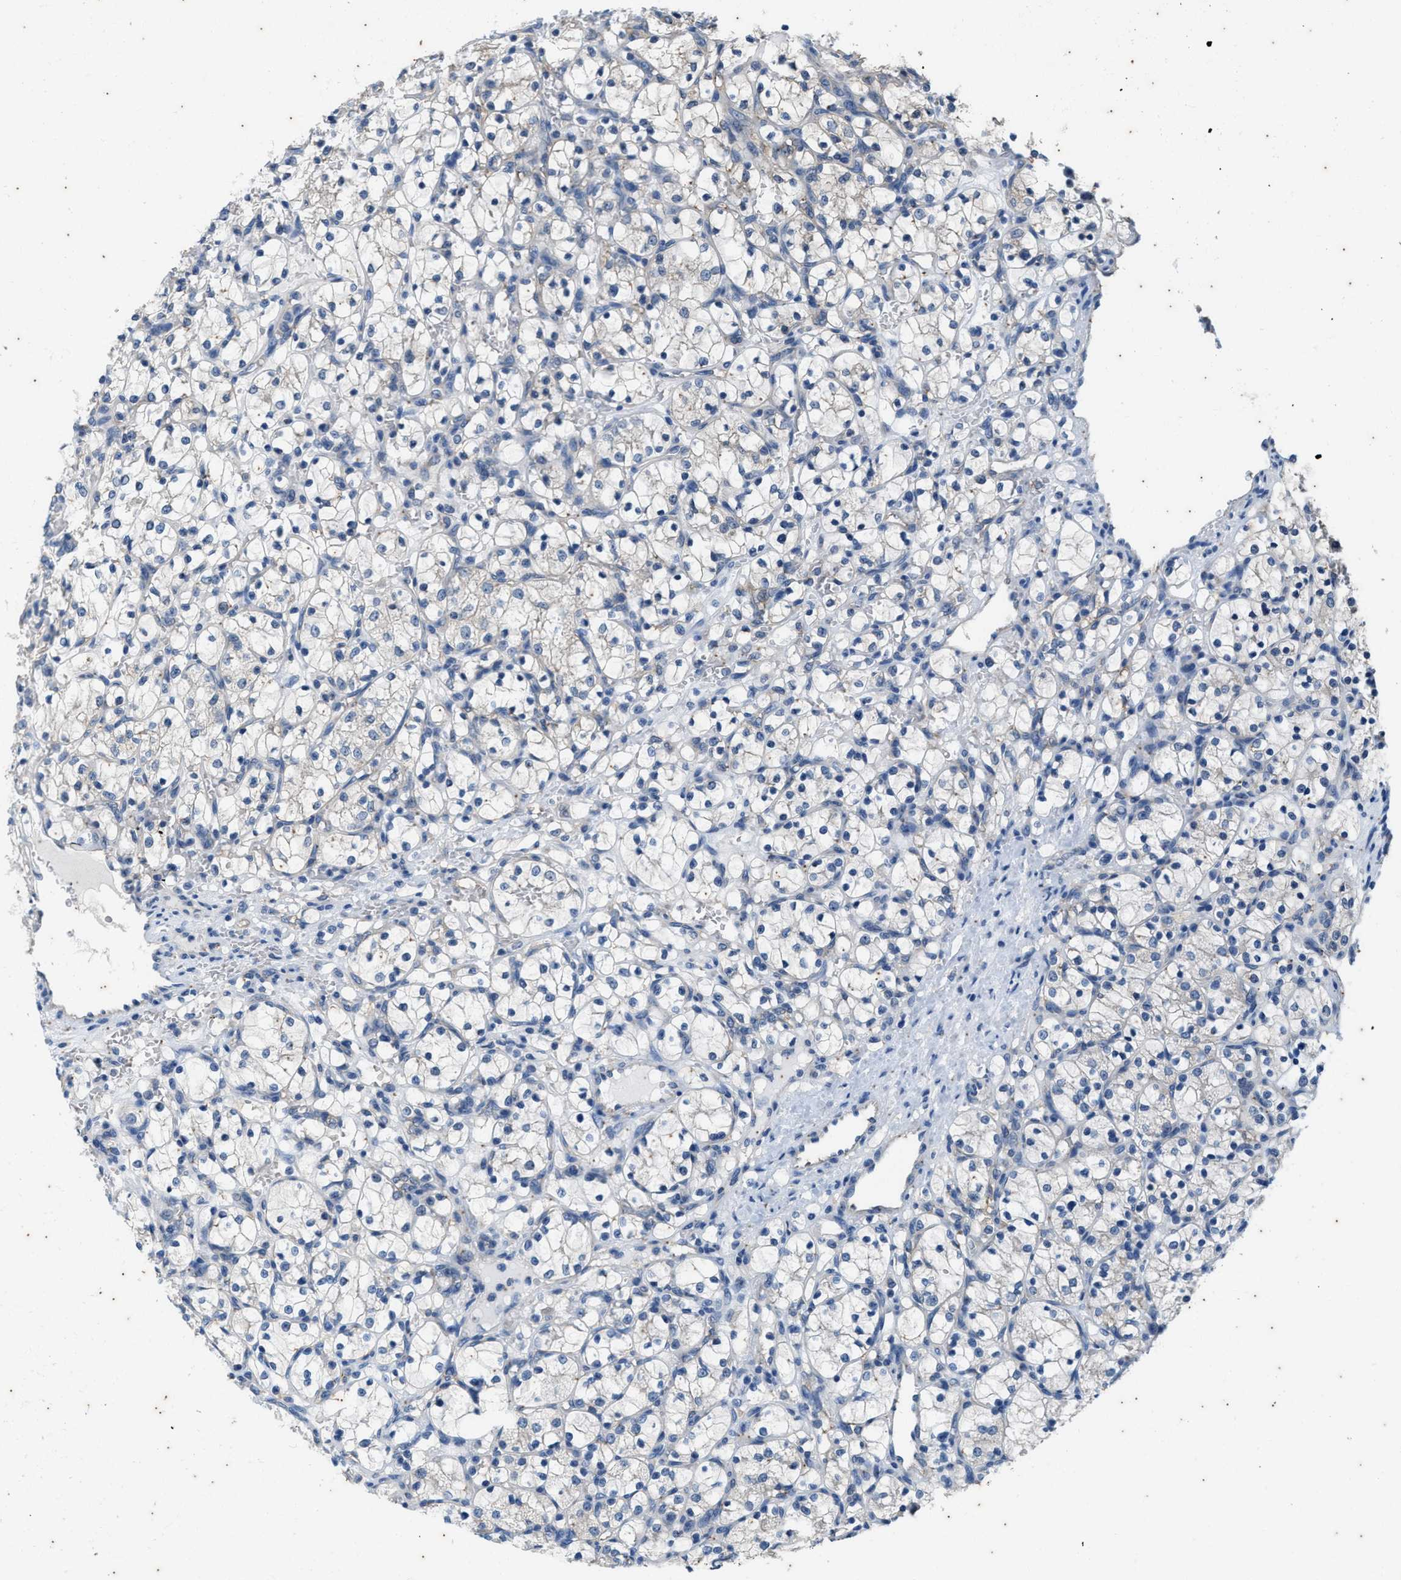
{"staining": {"intensity": "negative", "quantity": "none", "location": "none"}, "tissue": "renal cancer", "cell_type": "Tumor cells", "image_type": "cancer", "snomed": [{"axis": "morphology", "description": "Adenocarcinoma, NOS"}, {"axis": "topography", "description": "Kidney"}], "caption": "Immunohistochemistry histopathology image of renal cancer stained for a protein (brown), which exhibits no expression in tumor cells.", "gene": "COX19", "patient": {"sex": "female", "age": 69}}